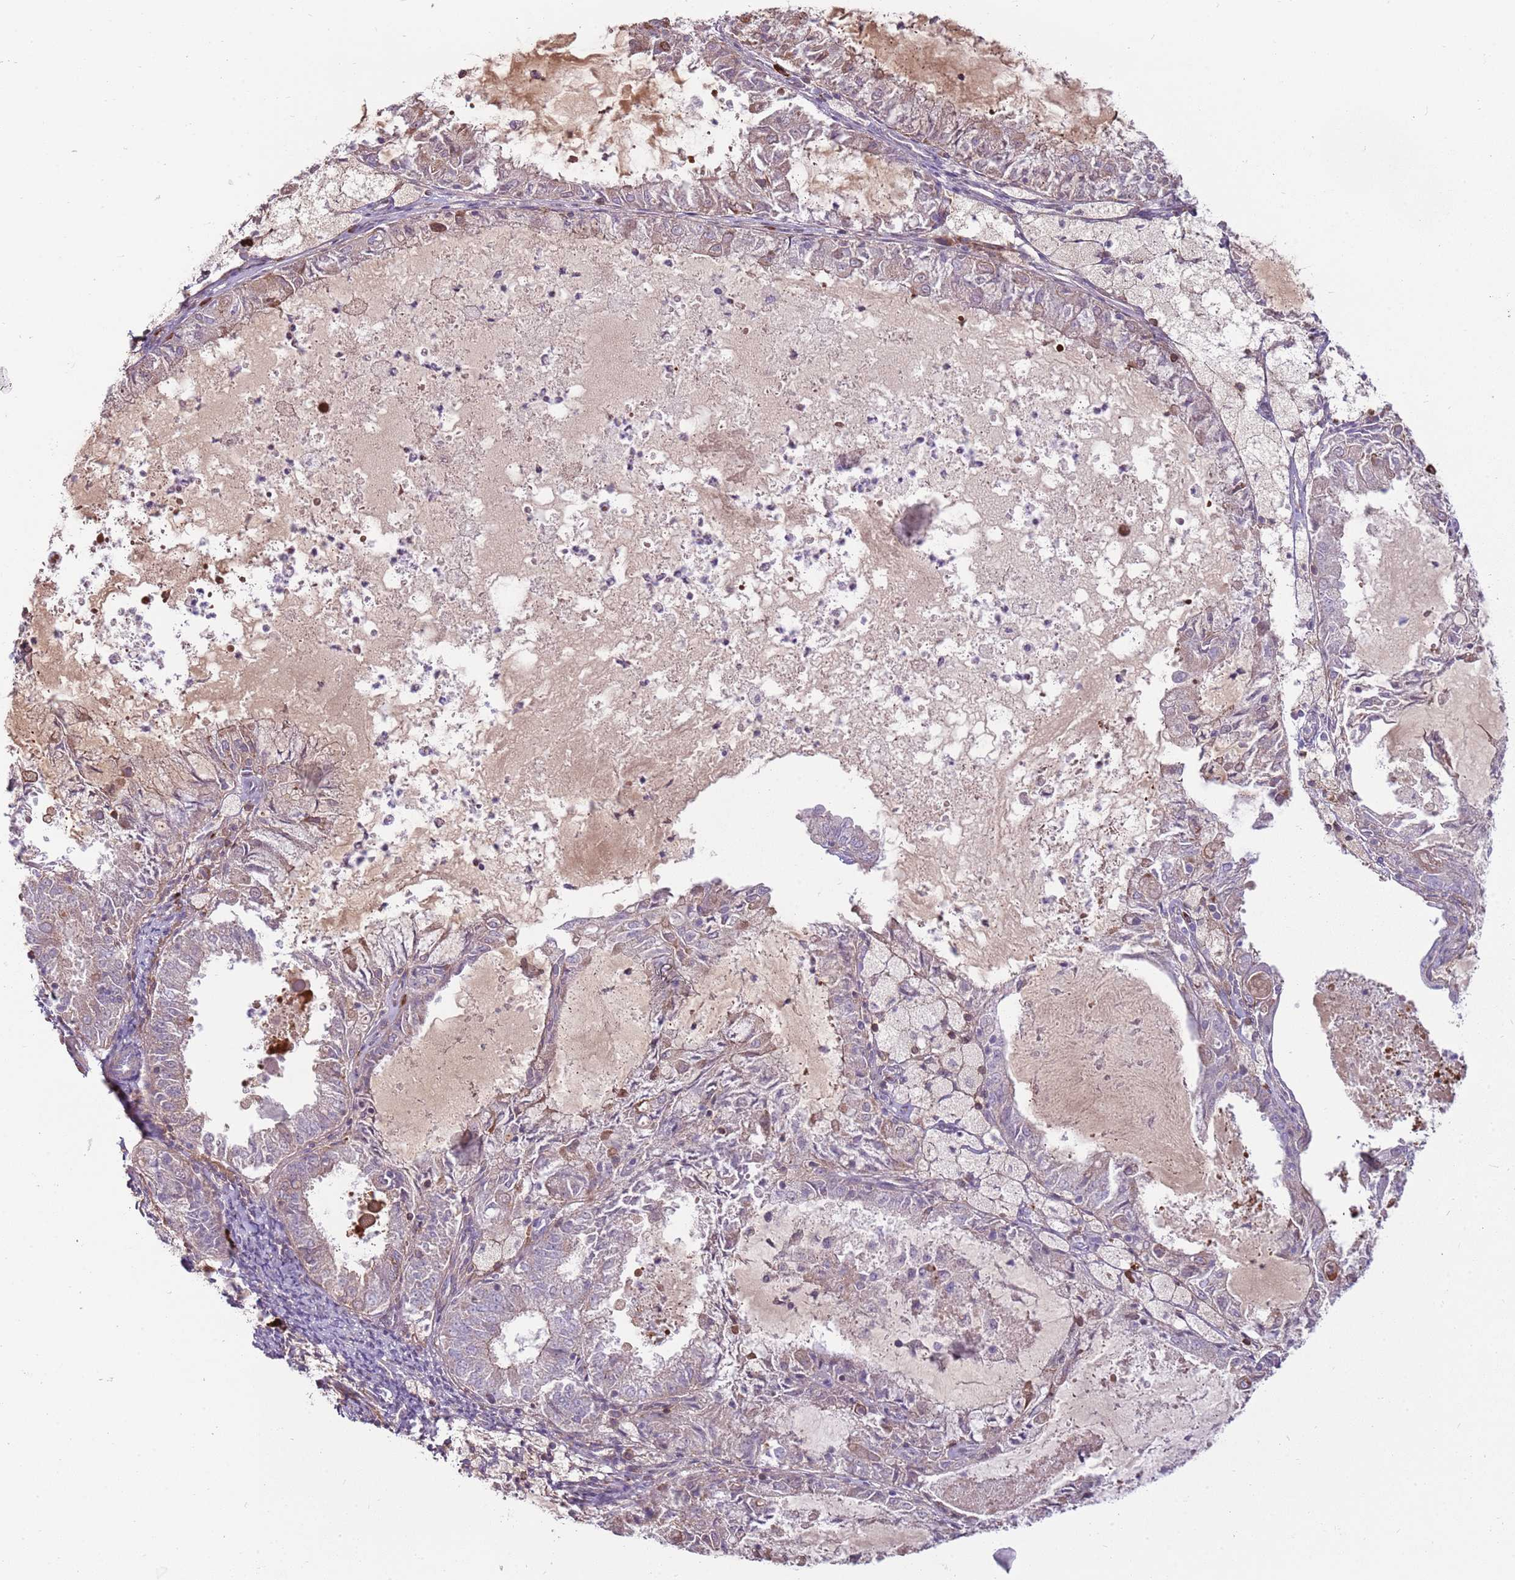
{"staining": {"intensity": "negative", "quantity": "none", "location": "none"}, "tissue": "endometrial cancer", "cell_type": "Tumor cells", "image_type": "cancer", "snomed": [{"axis": "morphology", "description": "Adenocarcinoma, NOS"}, {"axis": "topography", "description": "Endometrium"}], "caption": "The image exhibits no staining of tumor cells in adenocarcinoma (endometrial).", "gene": "MCUB", "patient": {"sex": "female", "age": 57}}